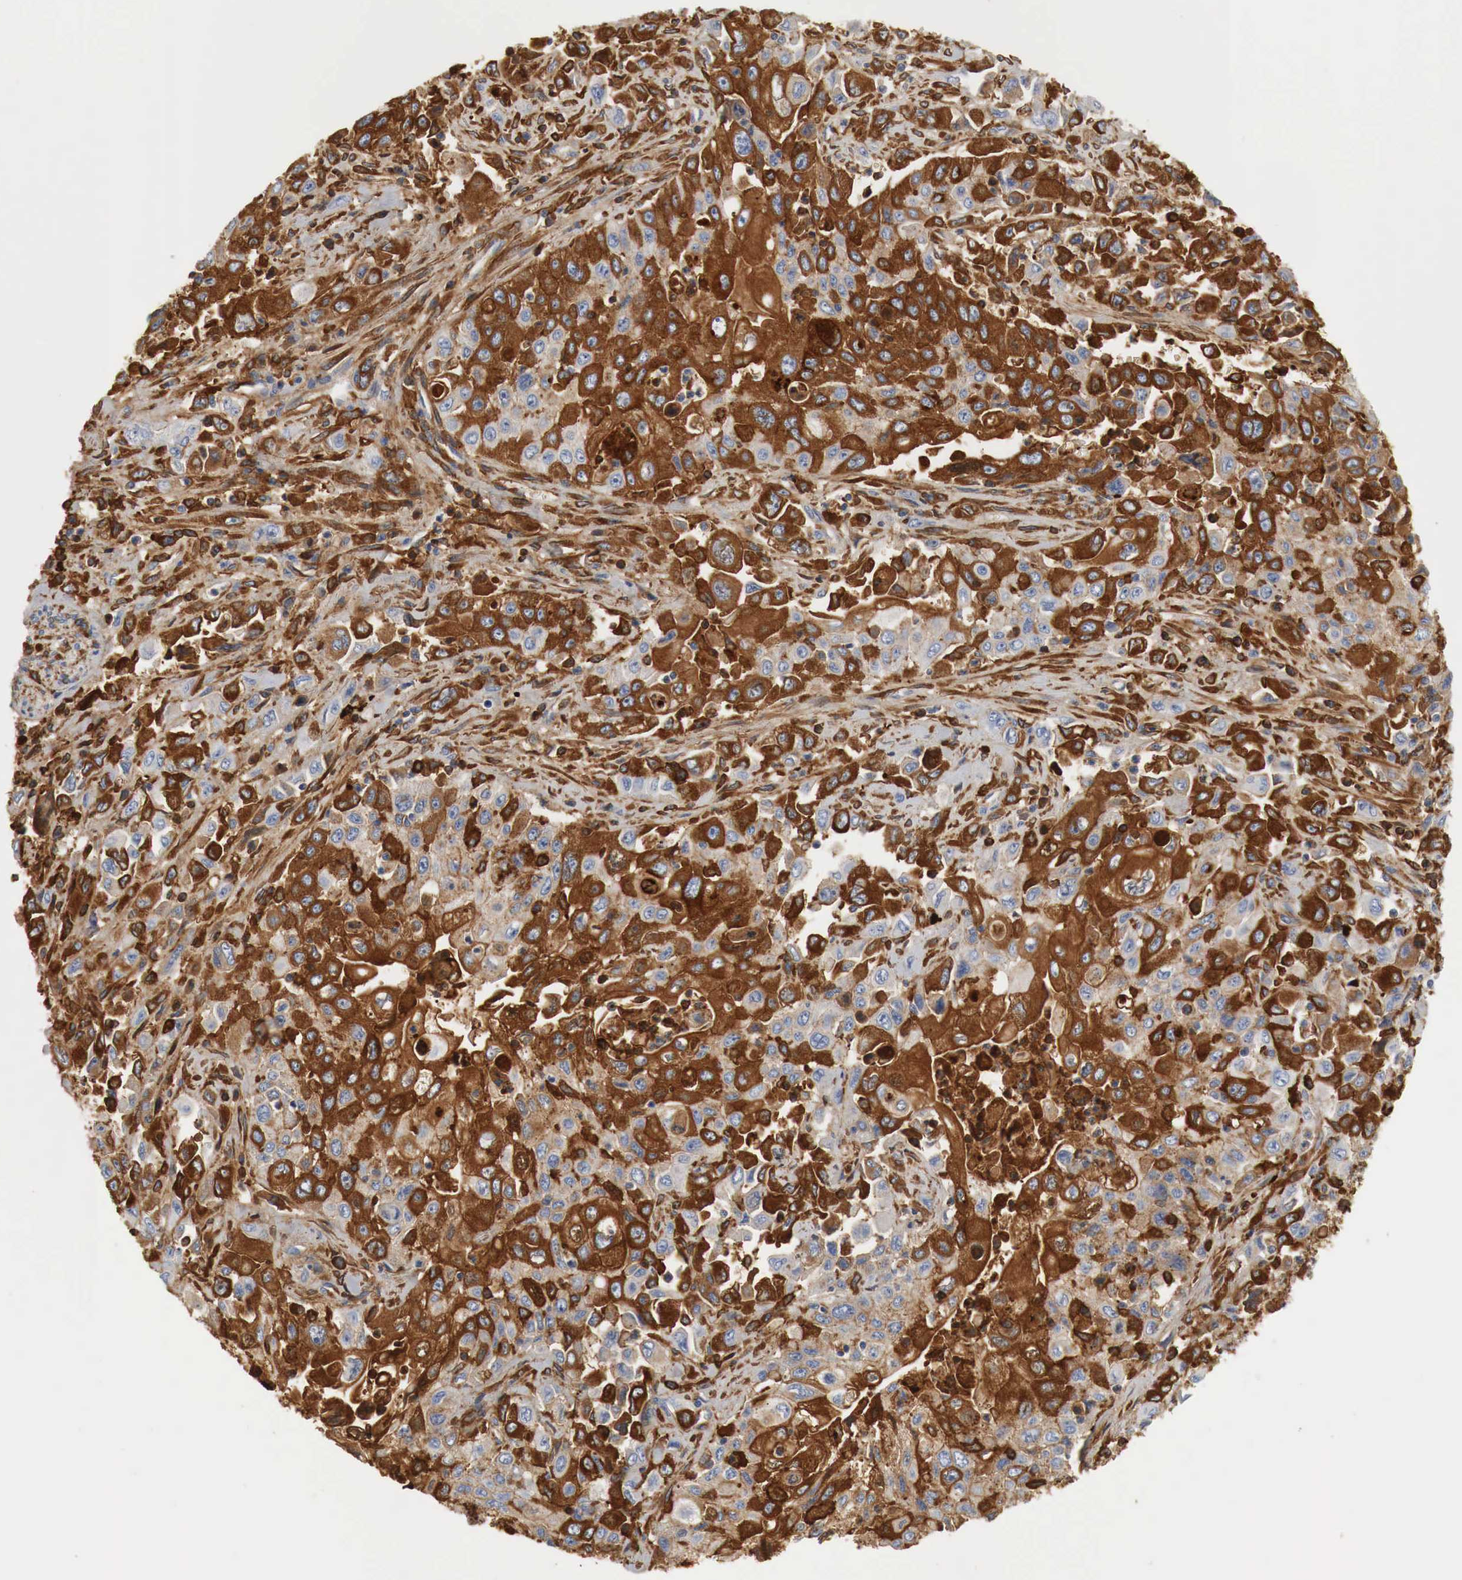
{"staining": {"intensity": "strong", "quantity": ">75%", "location": "cytoplasmic/membranous"}, "tissue": "pancreatic cancer", "cell_type": "Tumor cells", "image_type": "cancer", "snomed": [{"axis": "morphology", "description": "Adenocarcinoma, NOS"}, {"axis": "topography", "description": "Pancreas"}], "caption": "Immunohistochemistry photomicrograph of neoplastic tissue: human pancreatic adenocarcinoma stained using immunohistochemistry (IHC) exhibits high levels of strong protein expression localized specifically in the cytoplasmic/membranous of tumor cells, appearing as a cytoplasmic/membranous brown color.", "gene": "IGLC3", "patient": {"sex": "male", "age": 70}}